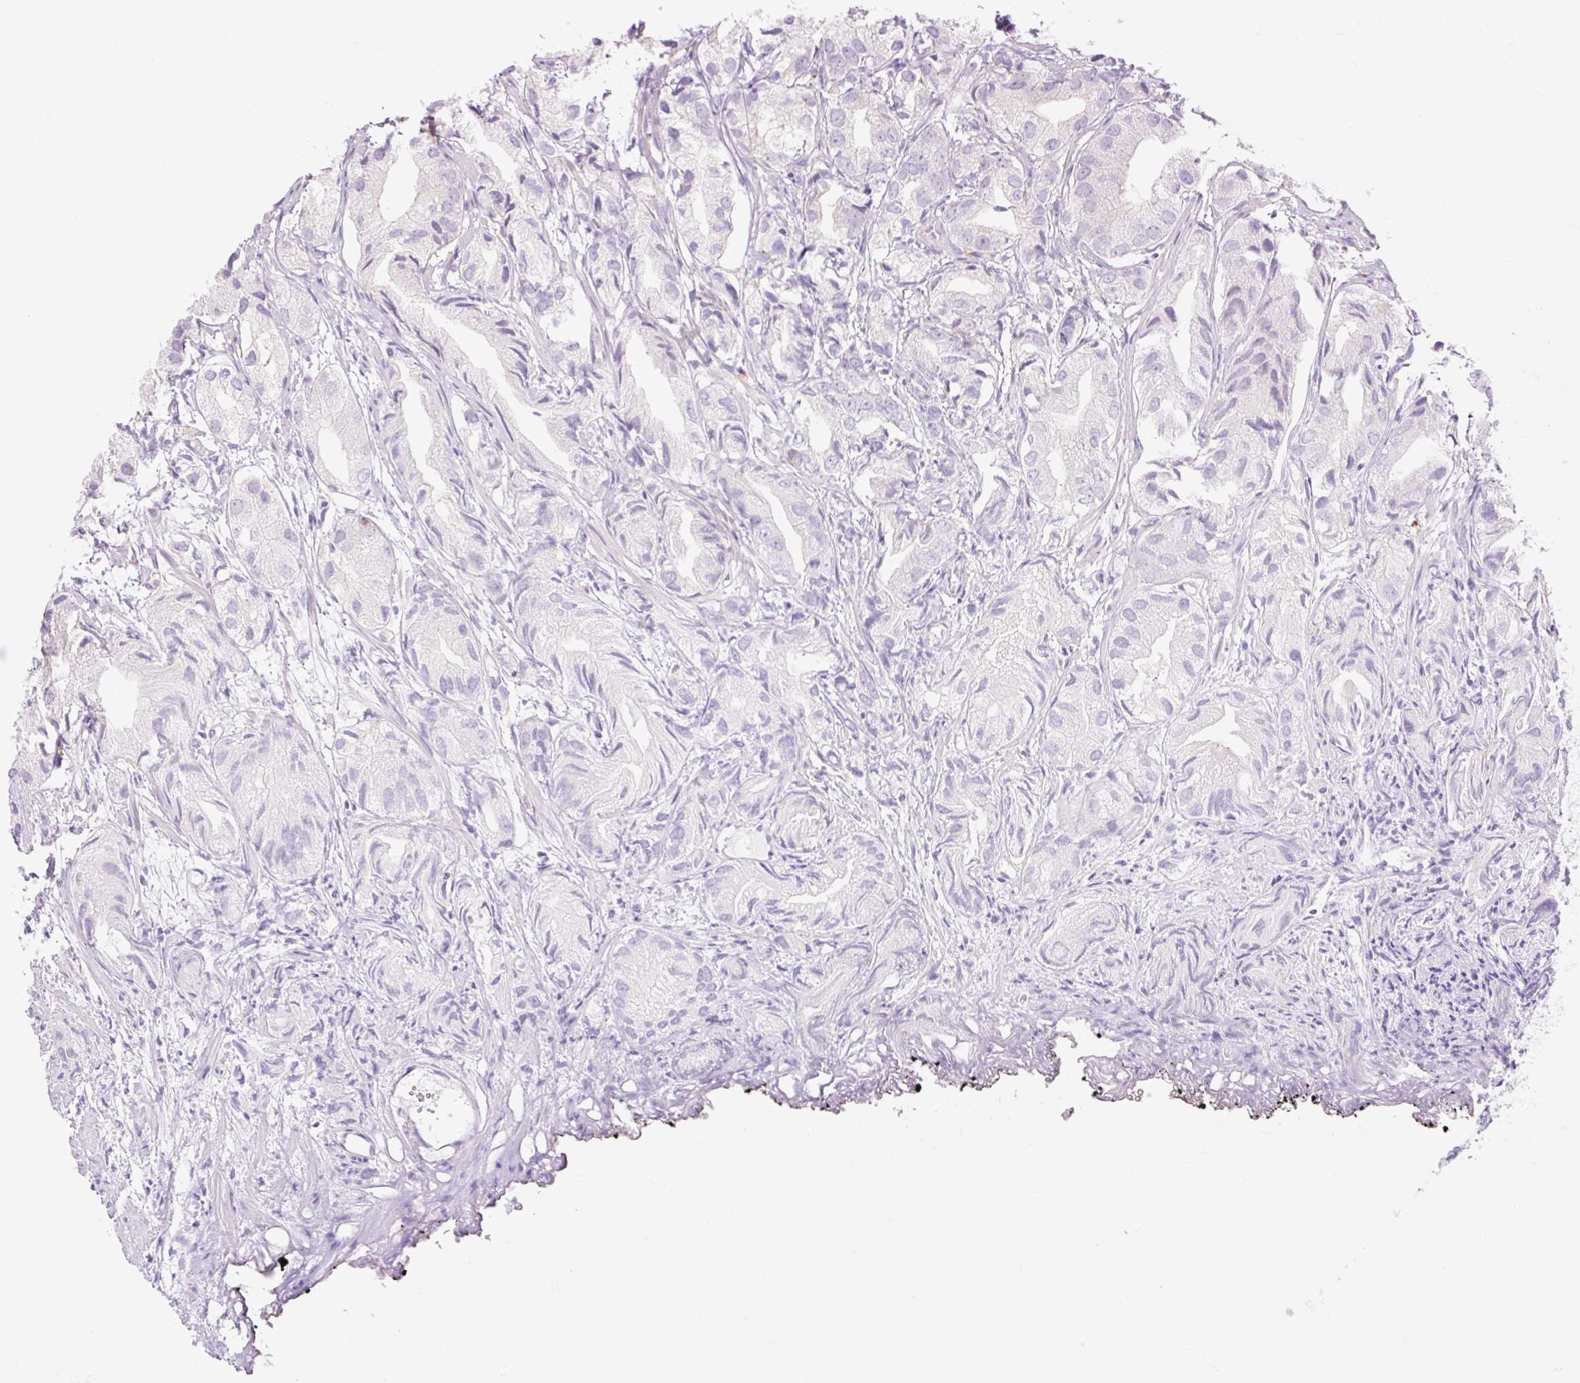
{"staining": {"intensity": "negative", "quantity": "none", "location": "none"}, "tissue": "prostate cancer", "cell_type": "Tumor cells", "image_type": "cancer", "snomed": [{"axis": "morphology", "description": "Adenocarcinoma, High grade"}, {"axis": "topography", "description": "Prostate"}], "caption": "There is no significant expression in tumor cells of prostate cancer (high-grade adenocarcinoma).", "gene": "GRID2", "patient": {"sex": "male", "age": 82}}